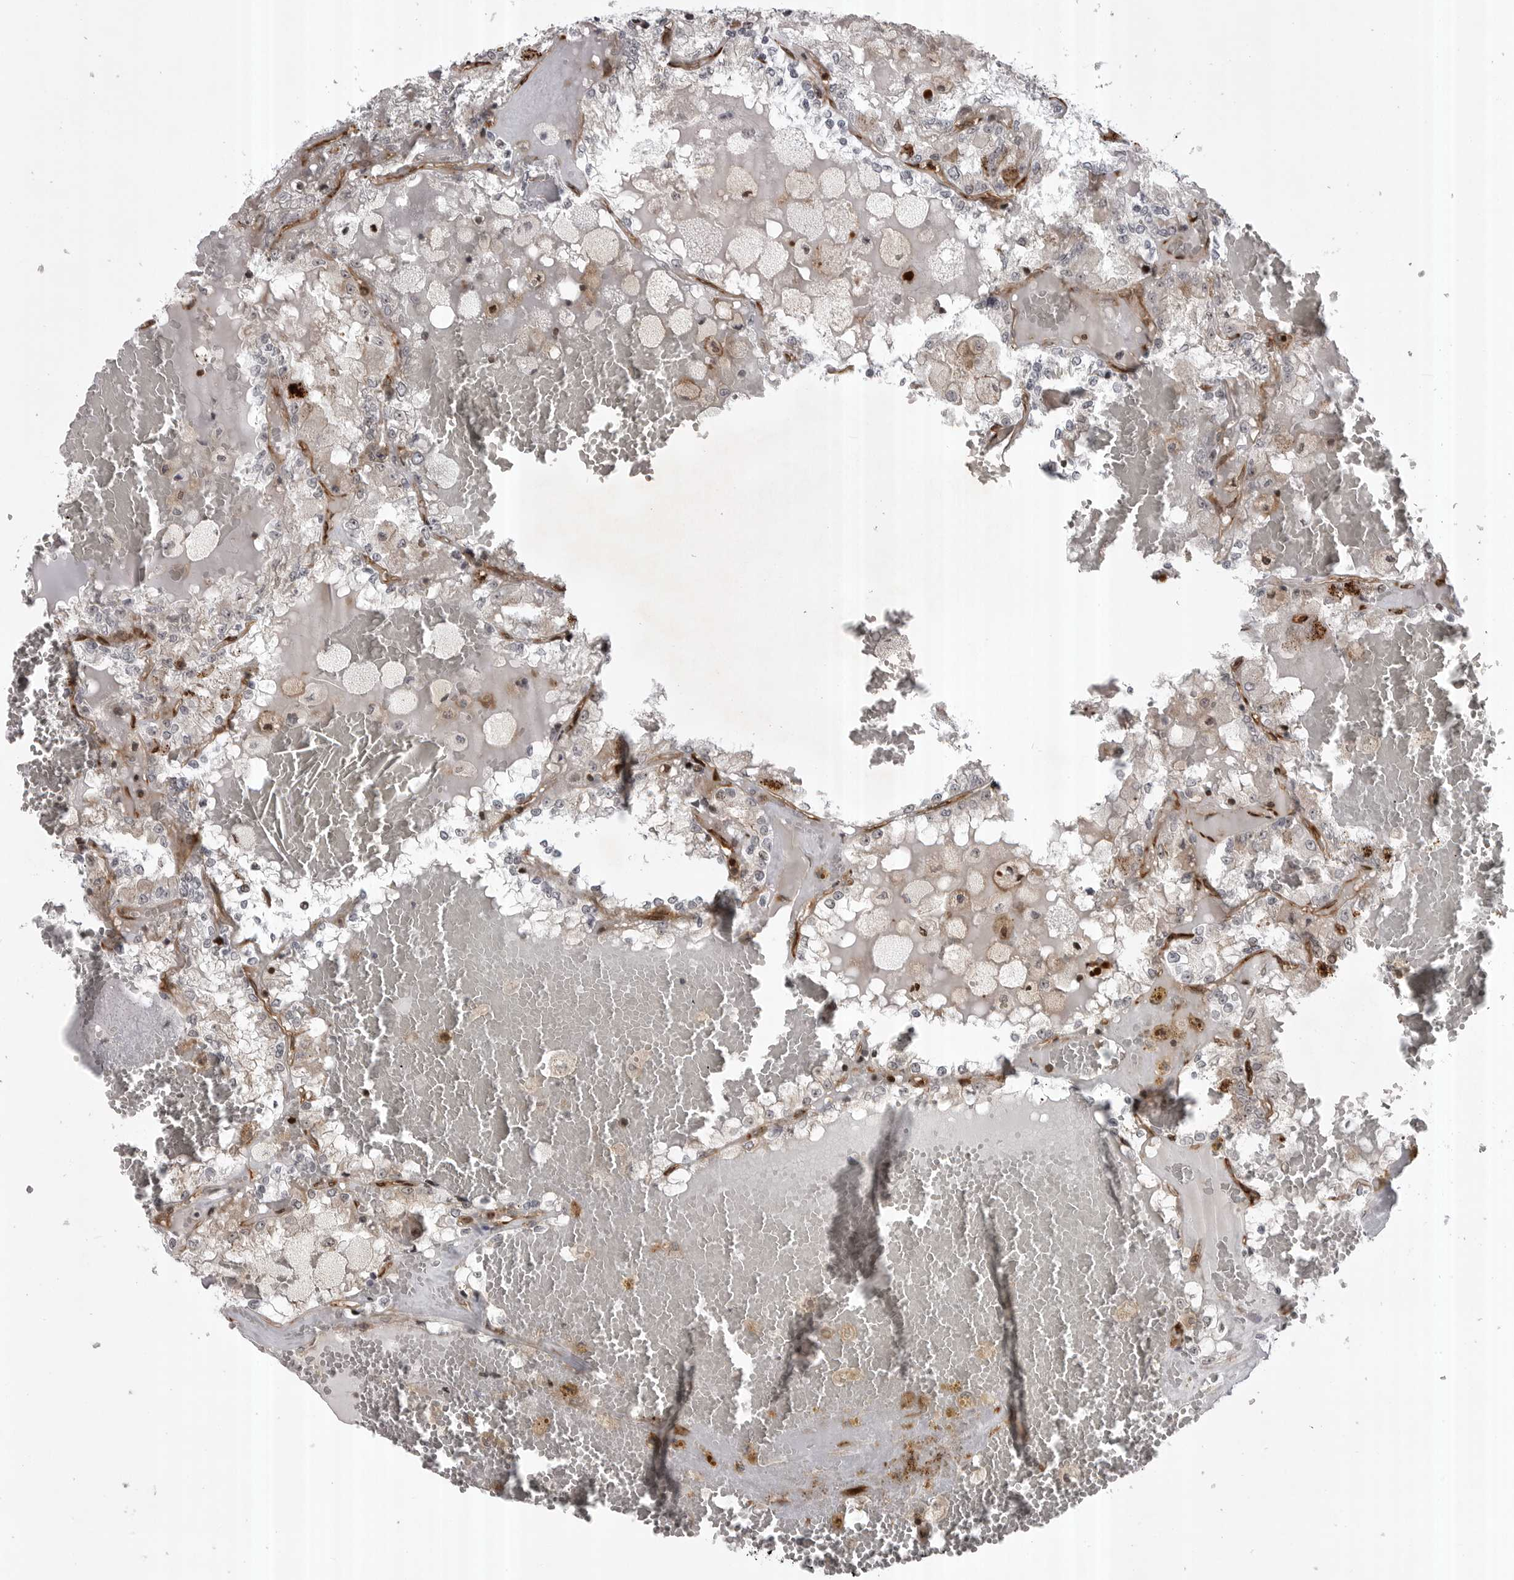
{"staining": {"intensity": "weak", "quantity": "<25%", "location": "cytoplasmic/membranous"}, "tissue": "renal cancer", "cell_type": "Tumor cells", "image_type": "cancer", "snomed": [{"axis": "morphology", "description": "Adenocarcinoma, NOS"}, {"axis": "topography", "description": "Kidney"}], "caption": "IHC histopathology image of adenocarcinoma (renal) stained for a protein (brown), which displays no expression in tumor cells.", "gene": "ABL1", "patient": {"sex": "female", "age": 56}}